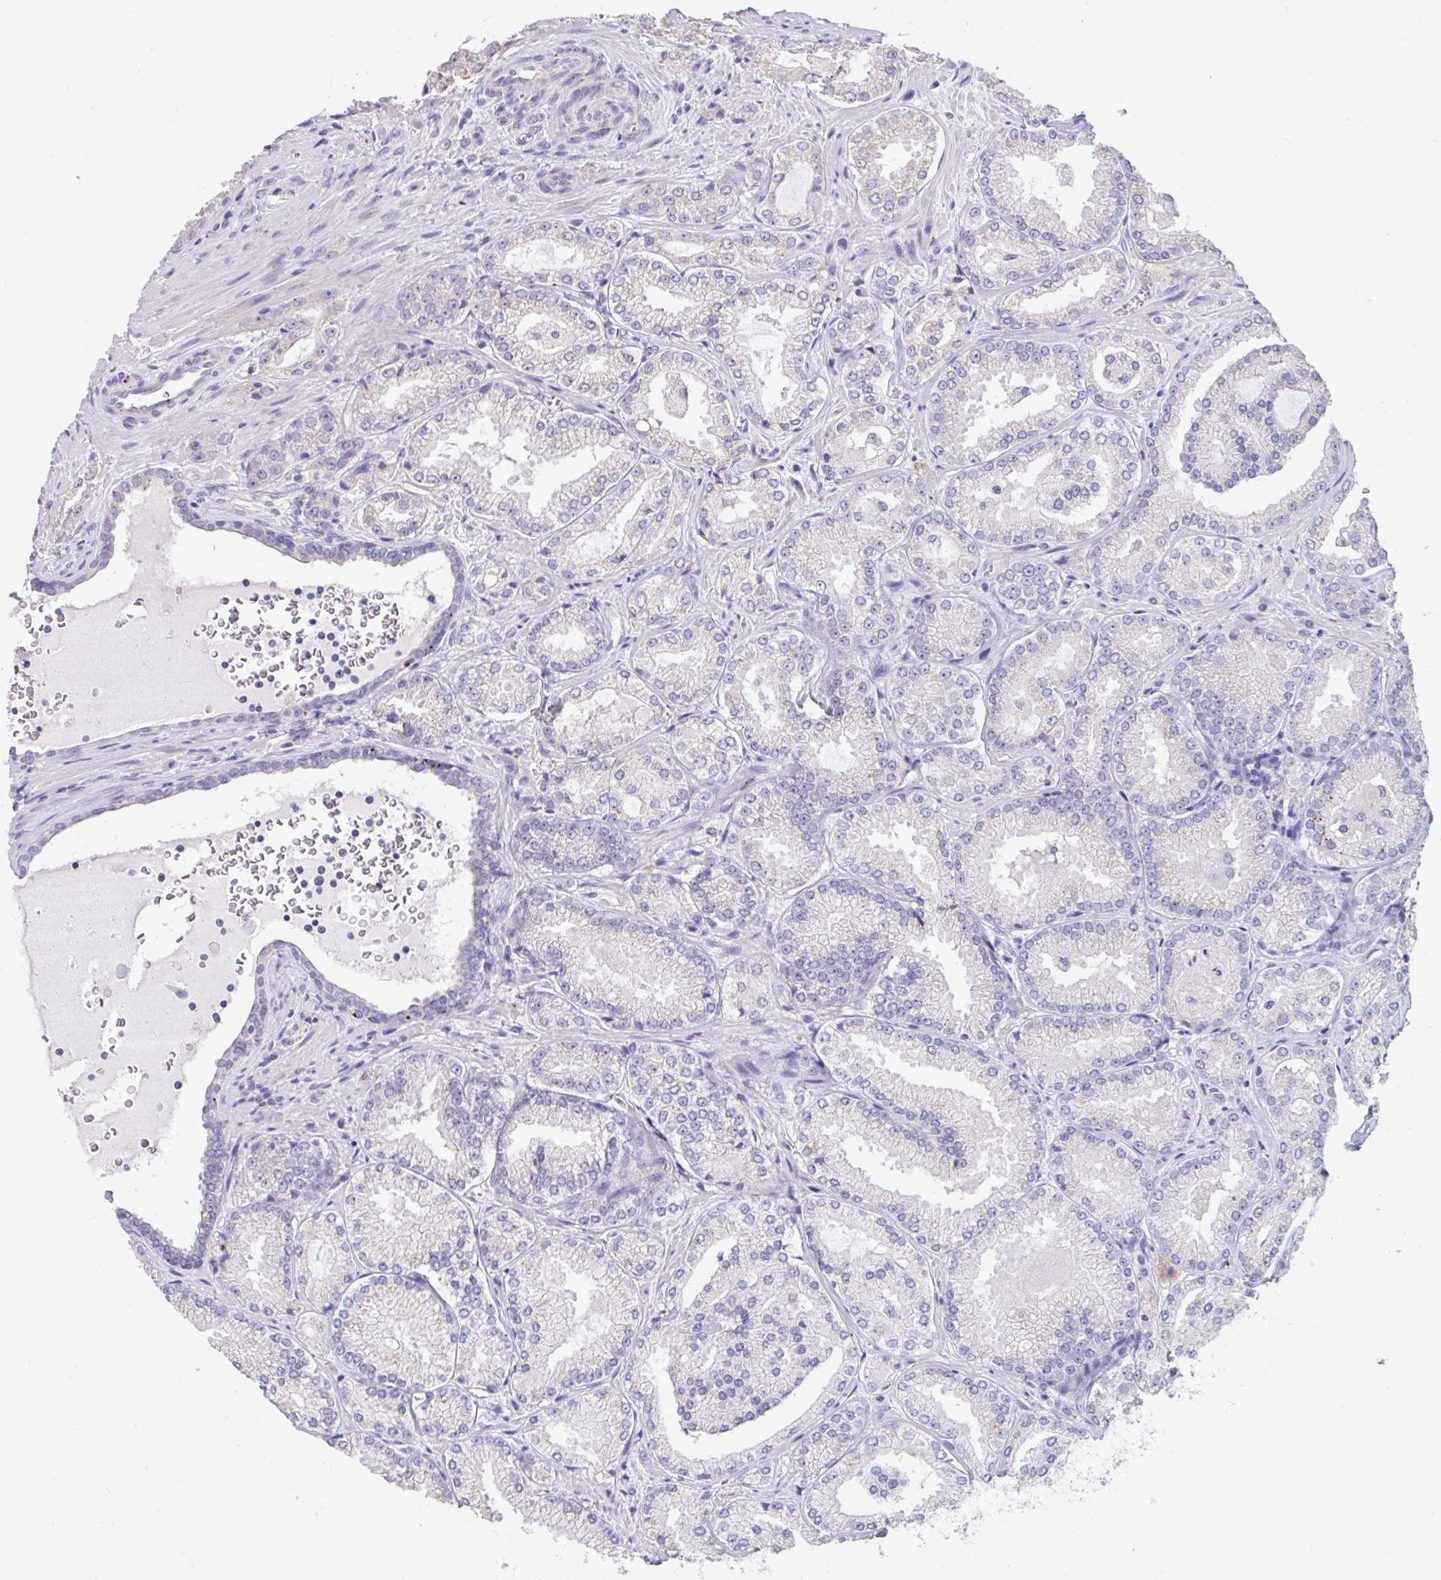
{"staining": {"intensity": "negative", "quantity": "none", "location": "none"}, "tissue": "prostate cancer", "cell_type": "Tumor cells", "image_type": "cancer", "snomed": [{"axis": "morphology", "description": "Adenocarcinoma, High grade"}, {"axis": "topography", "description": "Prostate"}], "caption": "An immunohistochemistry histopathology image of prostate adenocarcinoma (high-grade) is shown. There is no staining in tumor cells of prostate adenocarcinoma (high-grade).", "gene": "GPR162", "patient": {"sex": "male", "age": 73}}